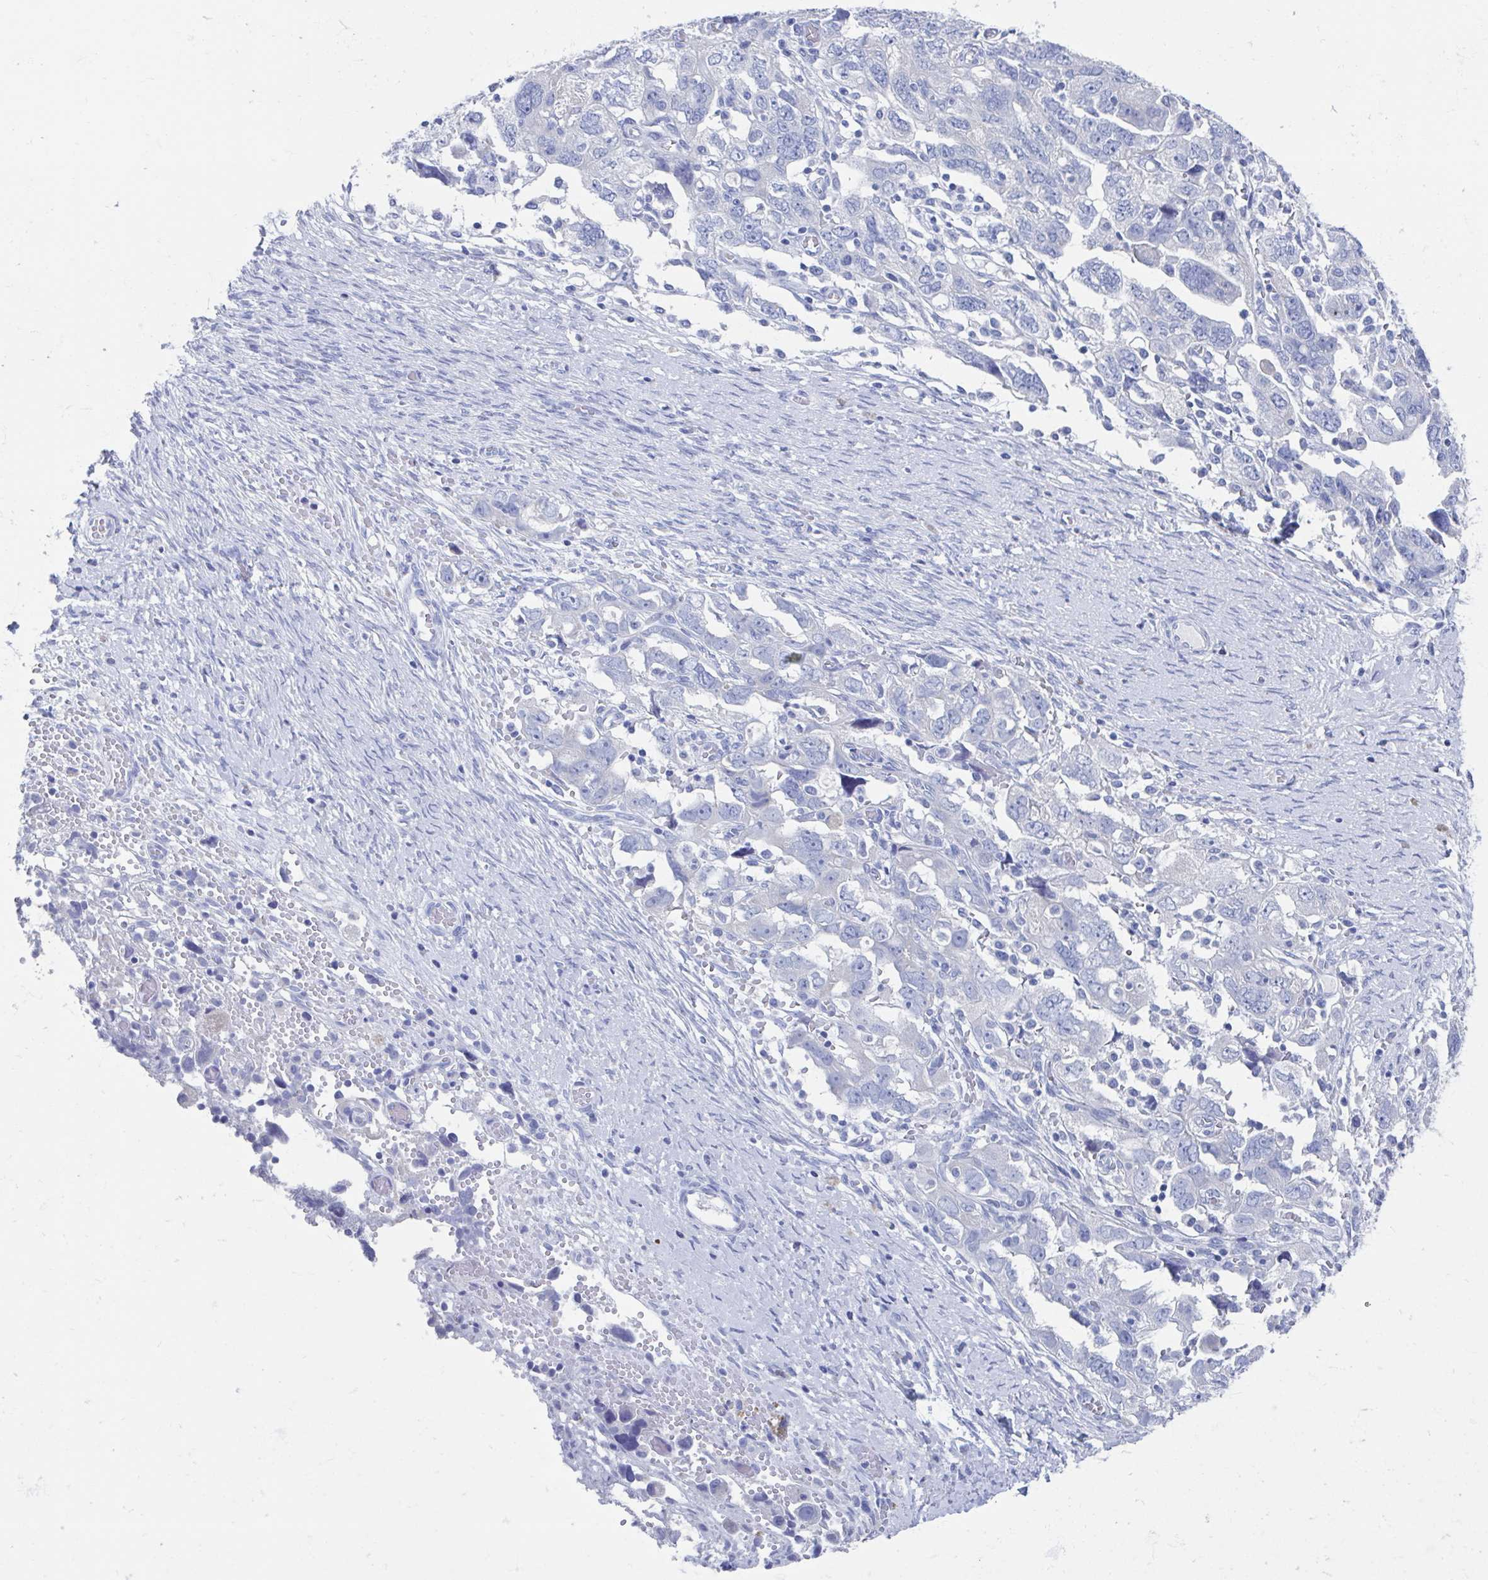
{"staining": {"intensity": "negative", "quantity": "none", "location": "none"}, "tissue": "ovarian cancer", "cell_type": "Tumor cells", "image_type": "cancer", "snomed": [{"axis": "morphology", "description": "Carcinoma, NOS"}, {"axis": "morphology", "description": "Cystadenocarcinoma, serous, NOS"}, {"axis": "topography", "description": "Ovary"}], "caption": "IHC photomicrograph of ovarian cancer (carcinoma) stained for a protein (brown), which demonstrates no staining in tumor cells.", "gene": "SHCBP1L", "patient": {"sex": "female", "age": 69}}